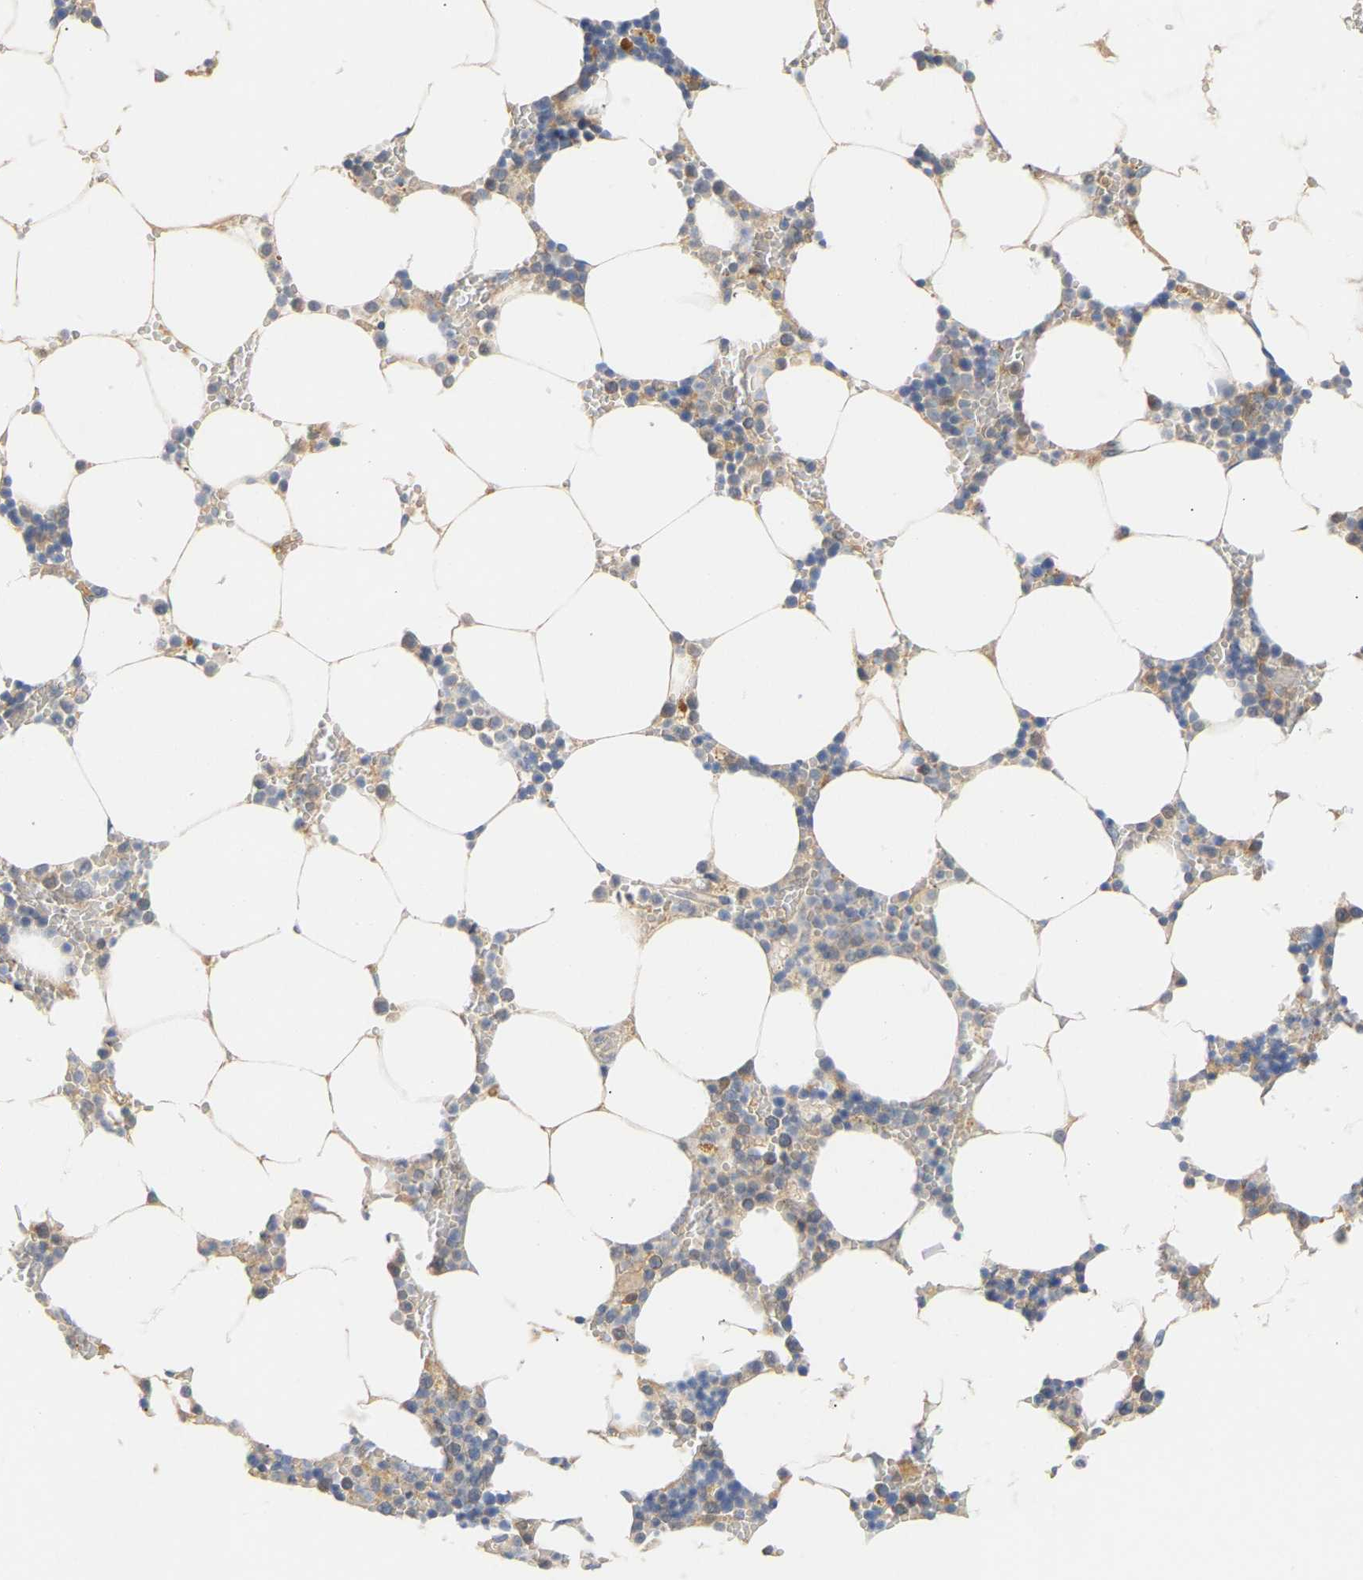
{"staining": {"intensity": "weak", "quantity": "<25%", "location": "cytoplasmic/membranous"}, "tissue": "bone marrow", "cell_type": "Hematopoietic cells", "image_type": "normal", "snomed": [{"axis": "morphology", "description": "Normal tissue, NOS"}, {"axis": "topography", "description": "Bone marrow"}], "caption": "Histopathology image shows no significant protein staining in hematopoietic cells of benign bone marrow.", "gene": "TPMT", "patient": {"sex": "male", "age": 70}}